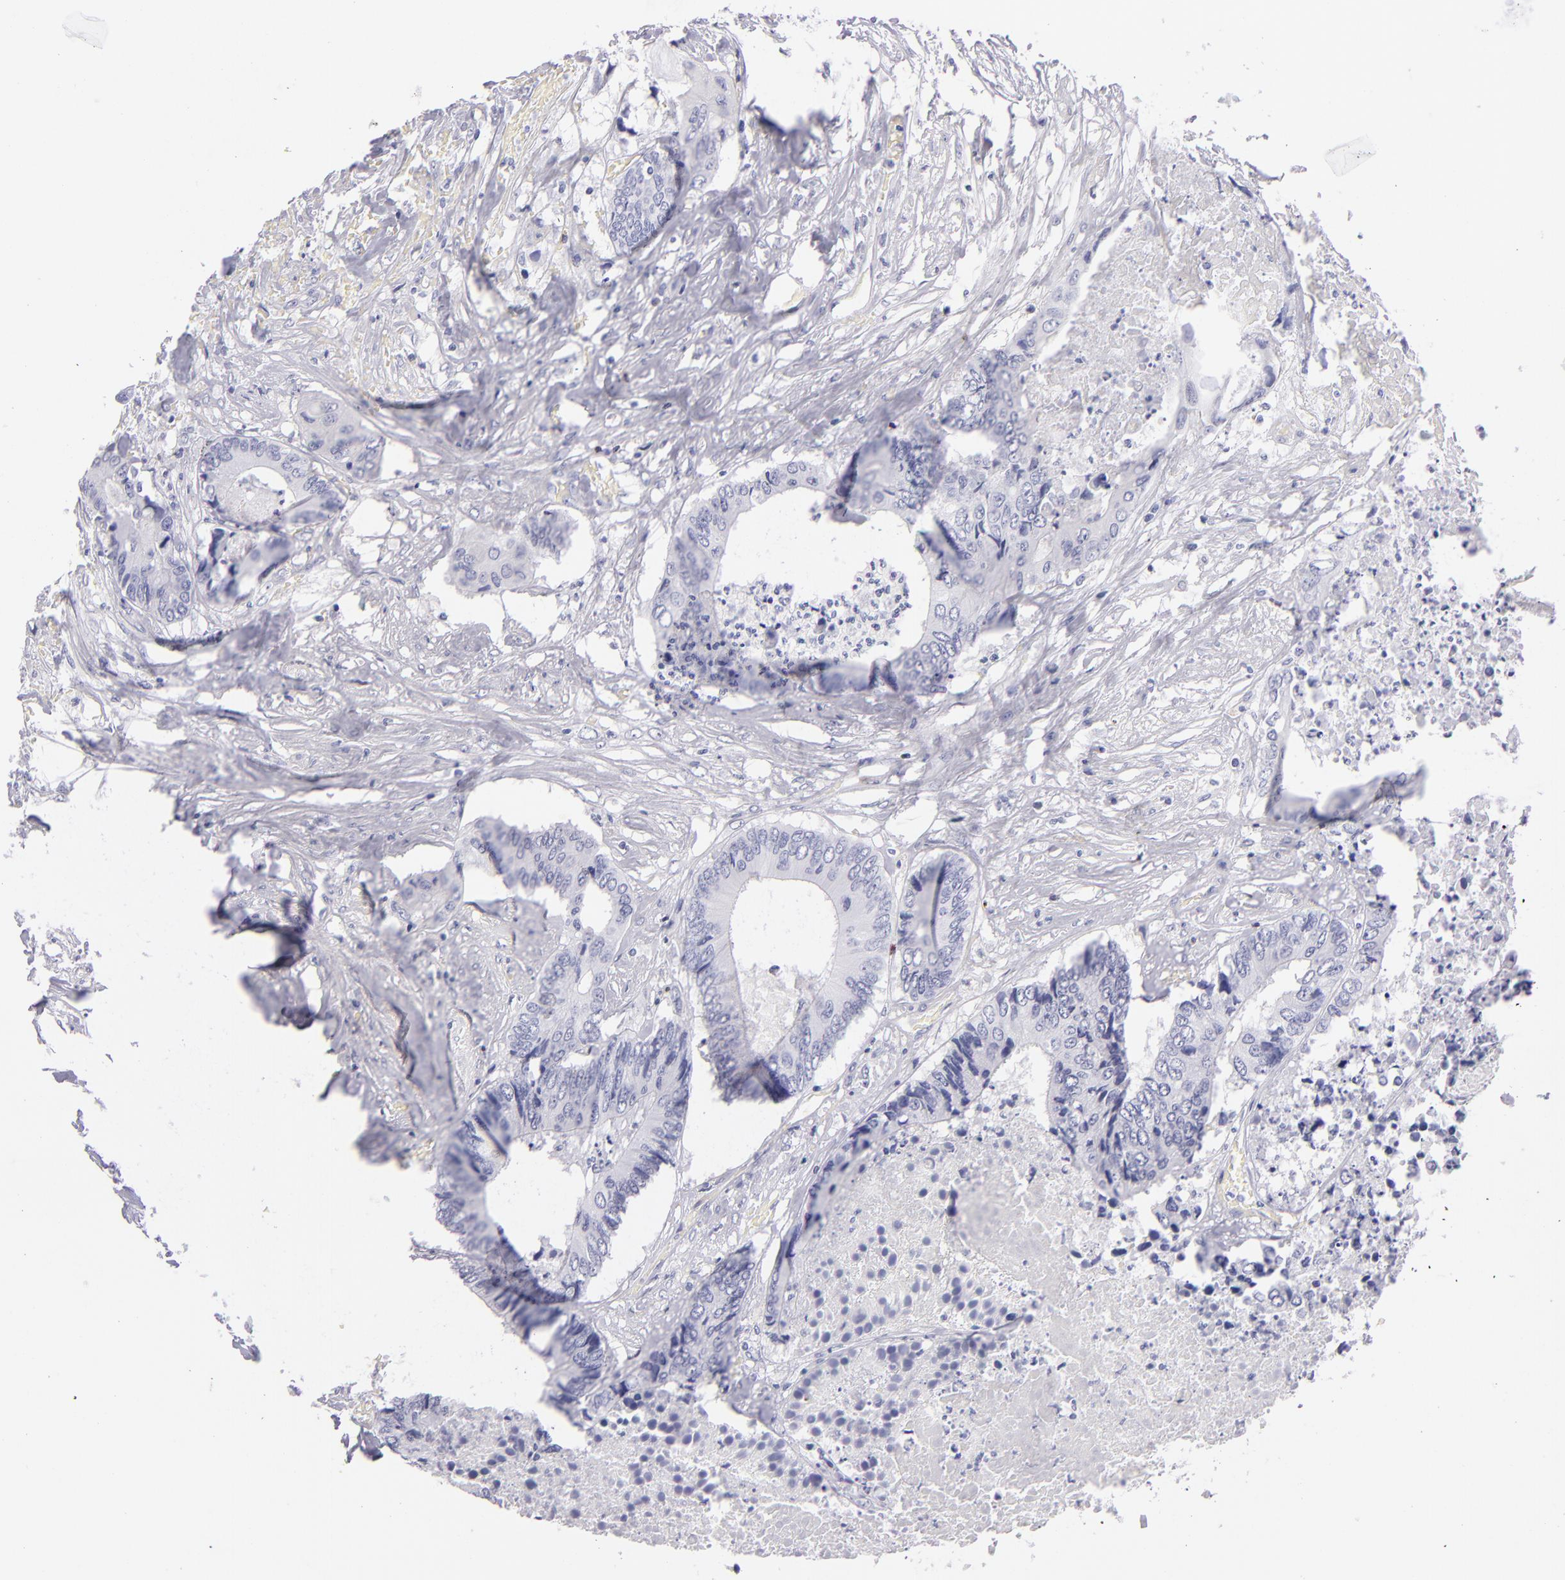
{"staining": {"intensity": "negative", "quantity": "none", "location": "none"}, "tissue": "colorectal cancer", "cell_type": "Tumor cells", "image_type": "cancer", "snomed": [{"axis": "morphology", "description": "Adenocarcinoma, NOS"}, {"axis": "topography", "description": "Rectum"}], "caption": "Immunohistochemistry (IHC) image of human colorectal cancer stained for a protein (brown), which shows no expression in tumor cells.", "gene": "PRF1", "patient": {"sex": "male", "age": 55}}